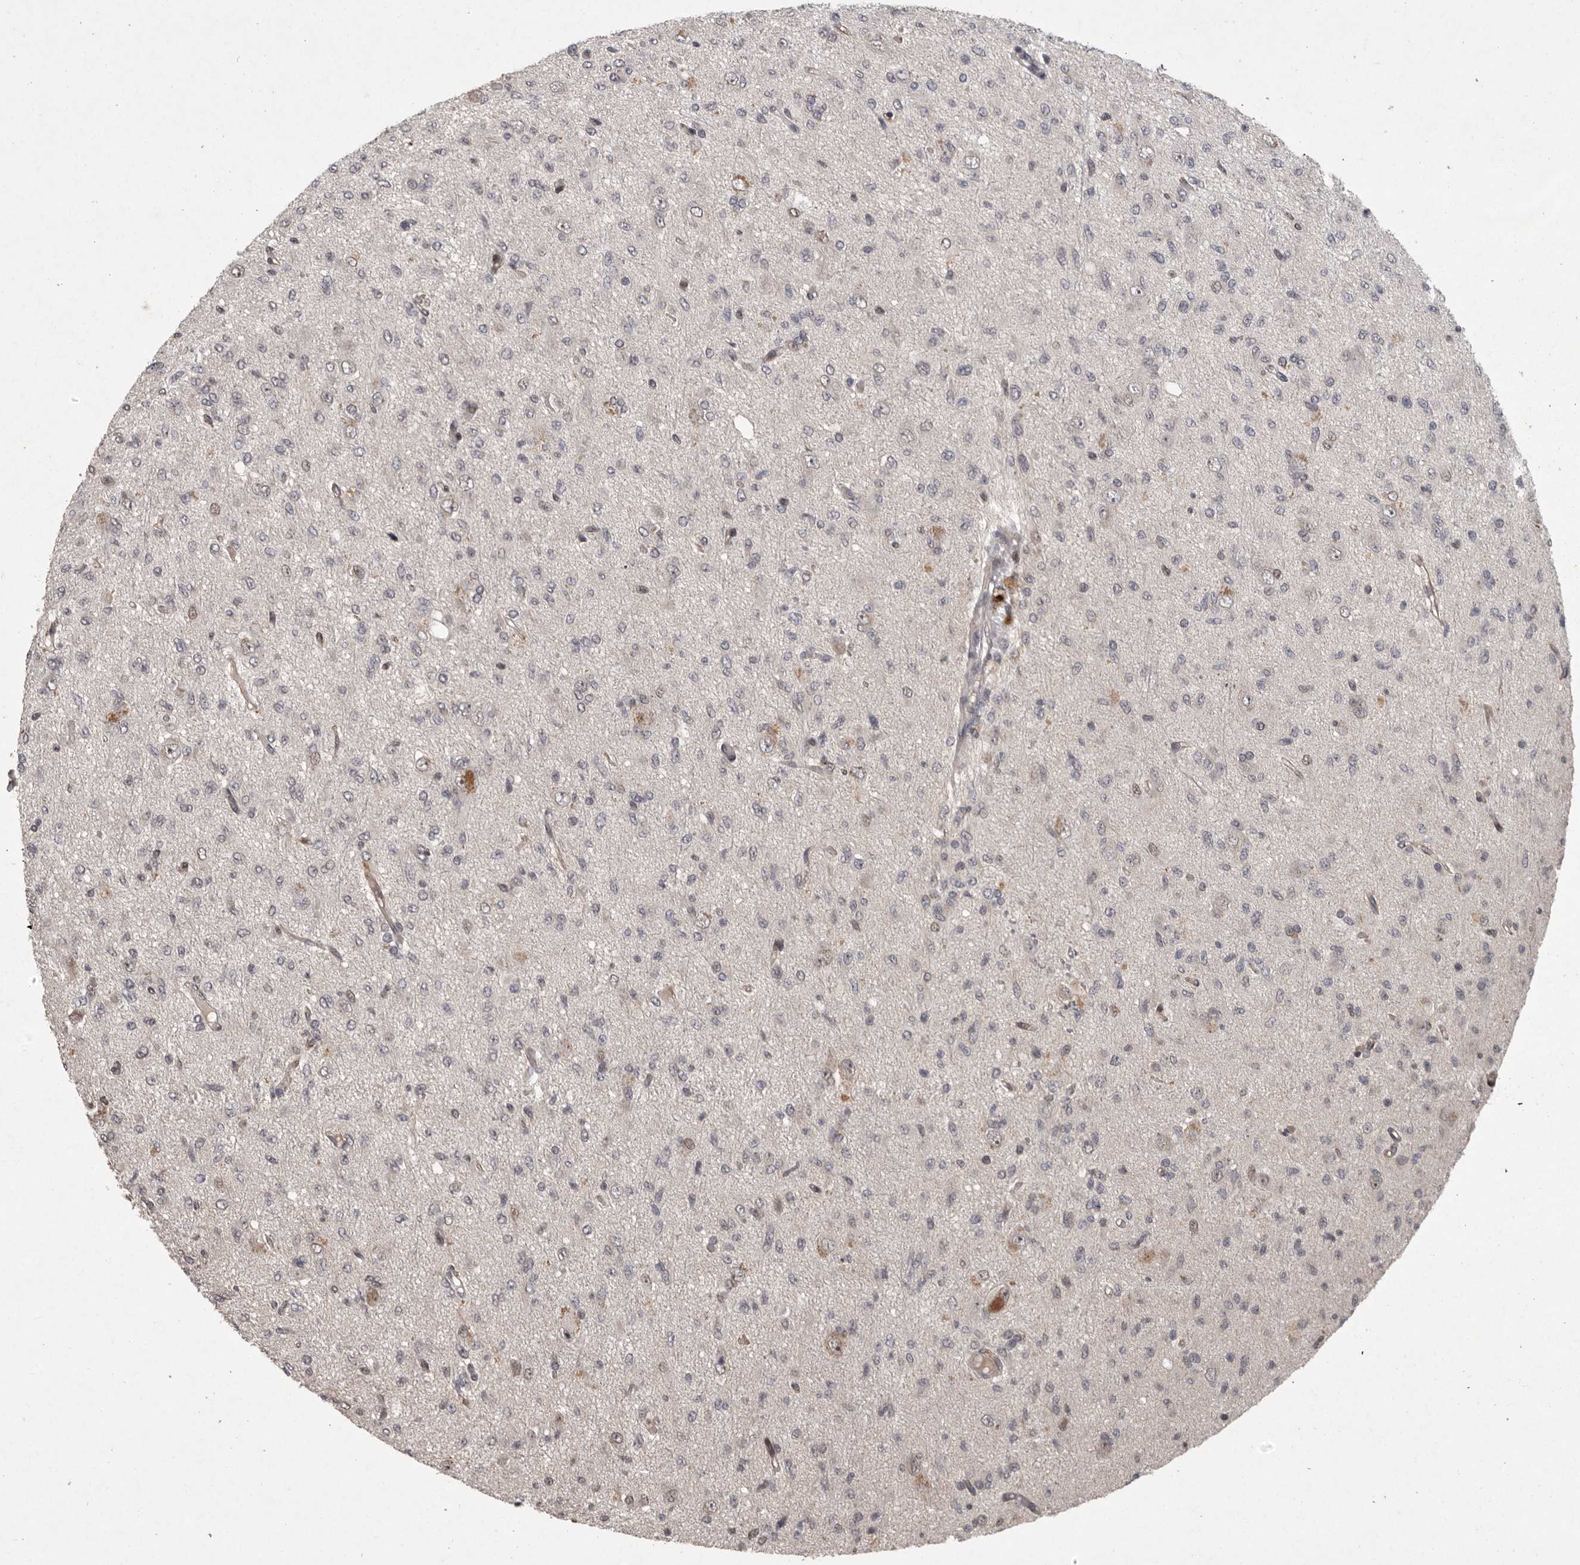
{"staining": {"intensity": "negative", "quantity": "none", "location": "none"}, "tissue": "glioma", "cell_type": "Tumor cells", "image_type": "cancer", "snomed": [{"axis": "morphology", "description": "Glioma, malignant, High grade"}, {"axis": "topography", "description": "Brain"}], "caption": "High power microscopy image of an immunohistochemistry (IHC) histopathology image of malignant glioma (high-grade), revealing no significant positivity in tumor cells. (Brightfield microscopy of DAB (3,3'-diaminobenzidine) immunohistochemistry at high magnification).", "gene": "MAN2A1", "patient": {"sex": "female", "age": 59}}